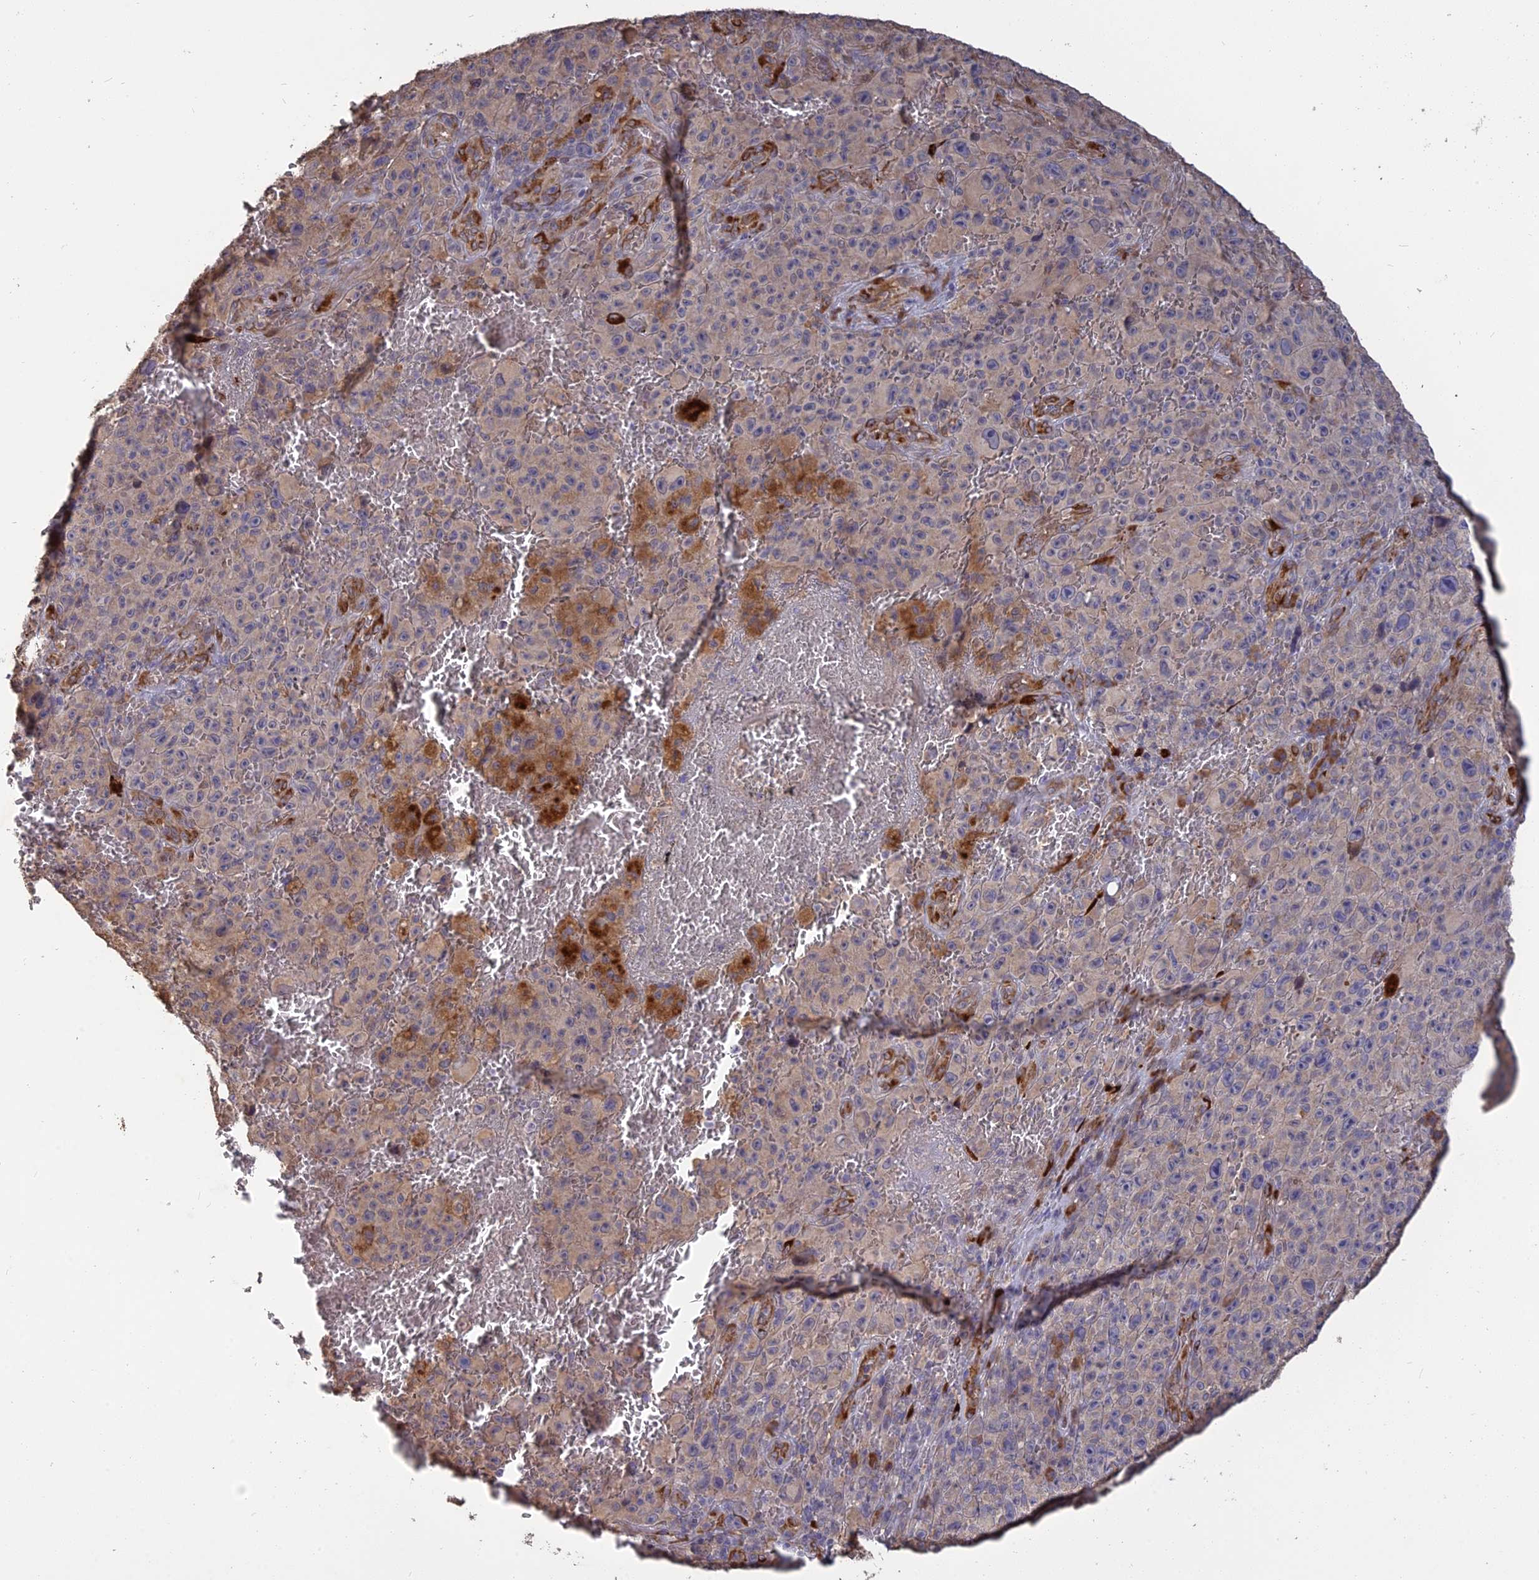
{"staining": {"intensity": "weak", "quantity": "<25%", "location": "cytoplasmic/membranous"}, "tissue": "melanoma", "cell_type": "Tumor cells", "image_type": "cancer", "snomed": [{"axis": "morphology", "description": "Malignant melanoma, NOS"}, {"axis": "topography", "description": "Skin"}], "caption": "Tumor cells show no significant expression in melanoma.", "gene": "PPIC", "patient": {"sex": "female", "age": 82}}